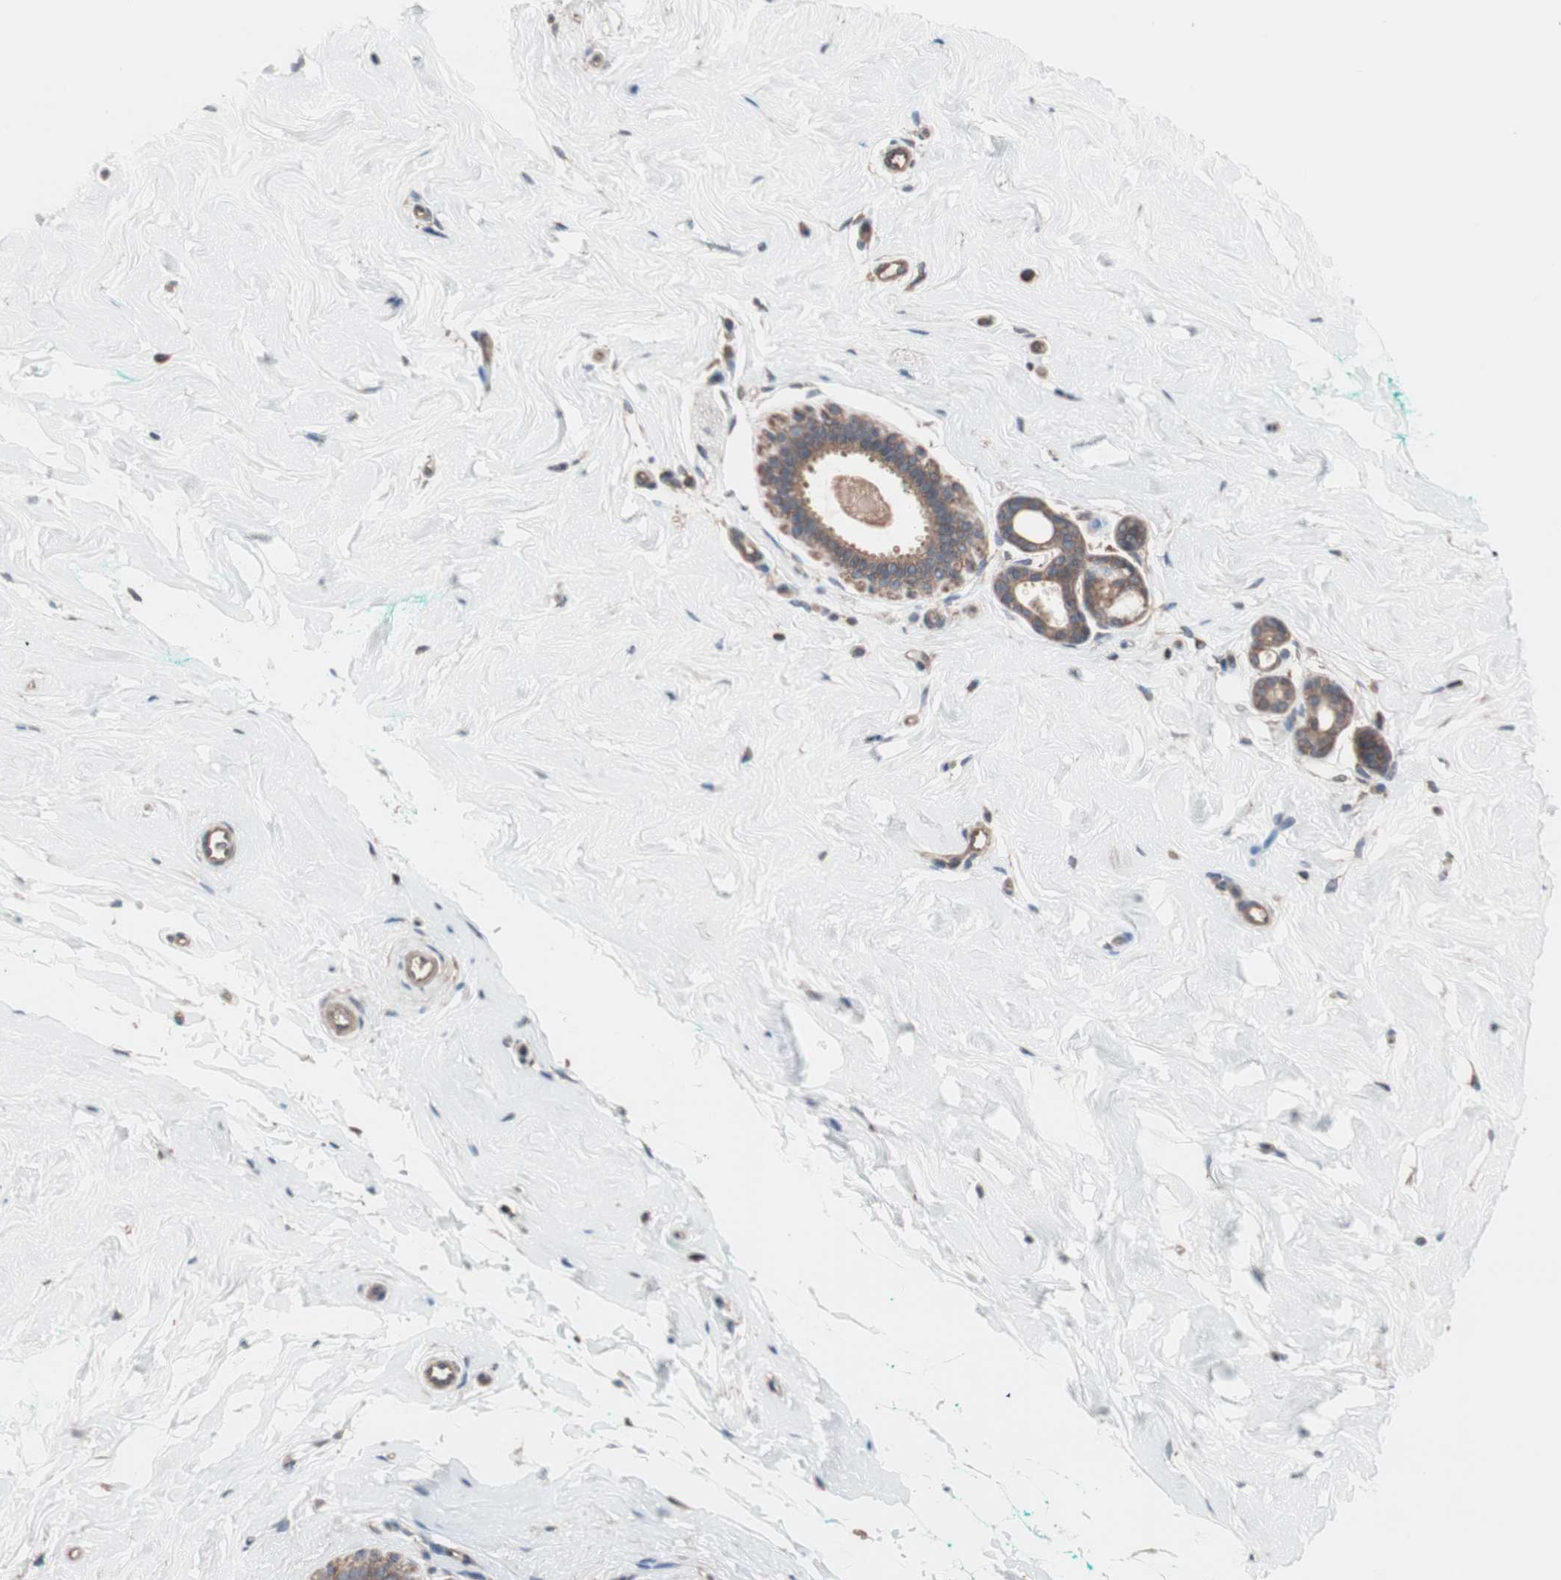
{"staining": {"intensity": "negative", "quantity": "none", "location": "none"}, "tissue": "breast", "cell_type": "Adipocytes", "image_type": "normal", "snomed": [{"axis": "morphology", "description": "Normal tissue, NOS"}, {"axis": "topography", "description": "Breast"}], "caption": "Image shows no protein positivity in adipocytes of normal breast. (DAB immunohistochemistry (IHC) visualized using brightfield microscopy, high magnification).", "gene": "ATG7", "patient": {"sex": "female", "age": 52}}